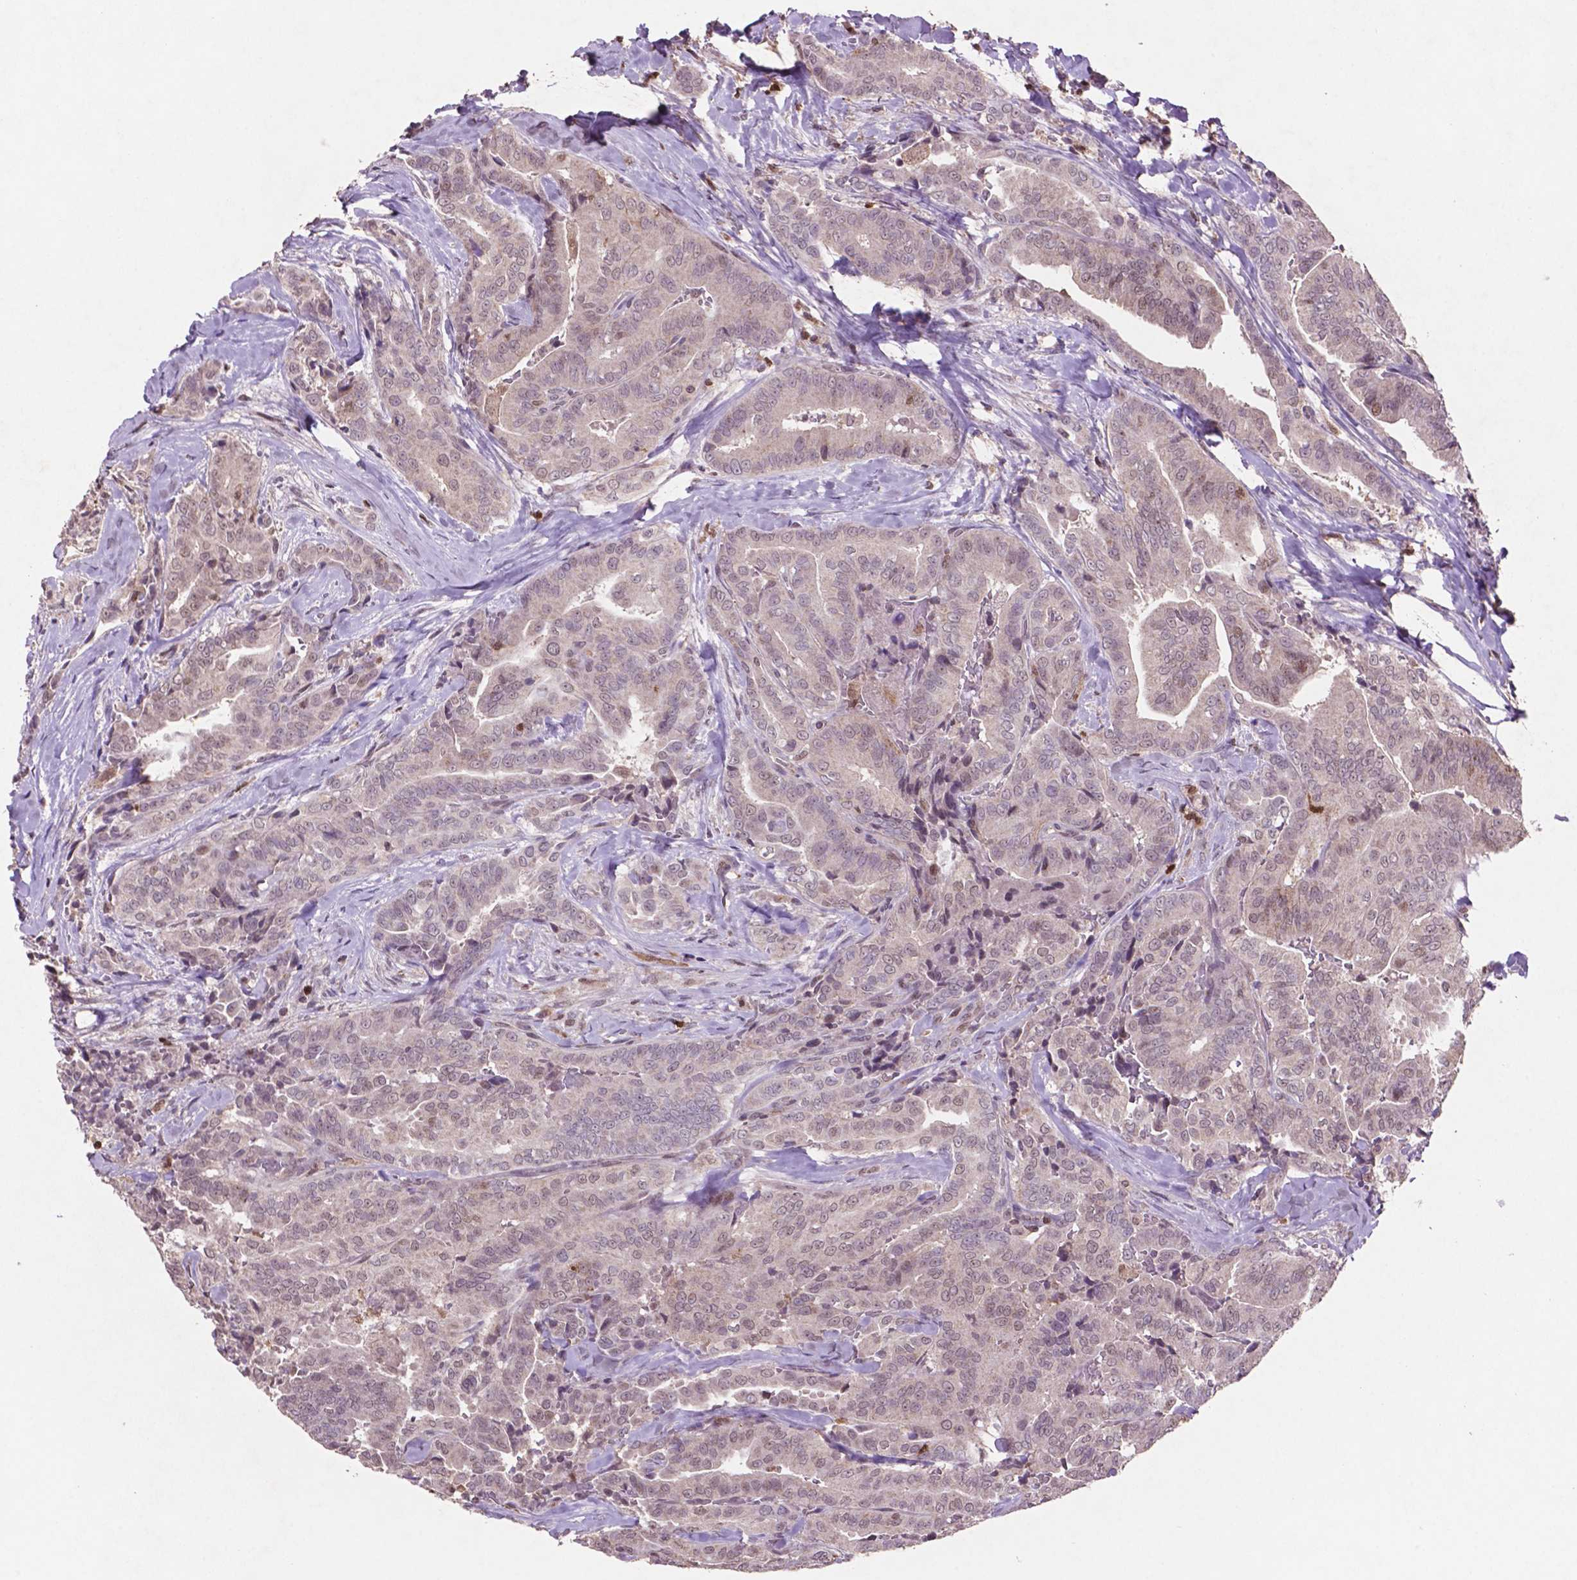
{"staining": {"intensity": "negative", "quantity": "none", "location": "none"}, "tissue": "thyroid cancer", "cell_type": "Tumor cells", "image_type": "cancer", "snomed": [{"axis": "morphology", "description": "Papillary adenocarcinoma, NOS"}, {"axis": "topography", "description": "Thyroid gland"}], "caption": "The micrograph demonstrates no significant staining in tumor cells of thyroid papillary adenocarcinoma.", "gene": "GLRX", "patient": {"sex": "male", "age": 61}}